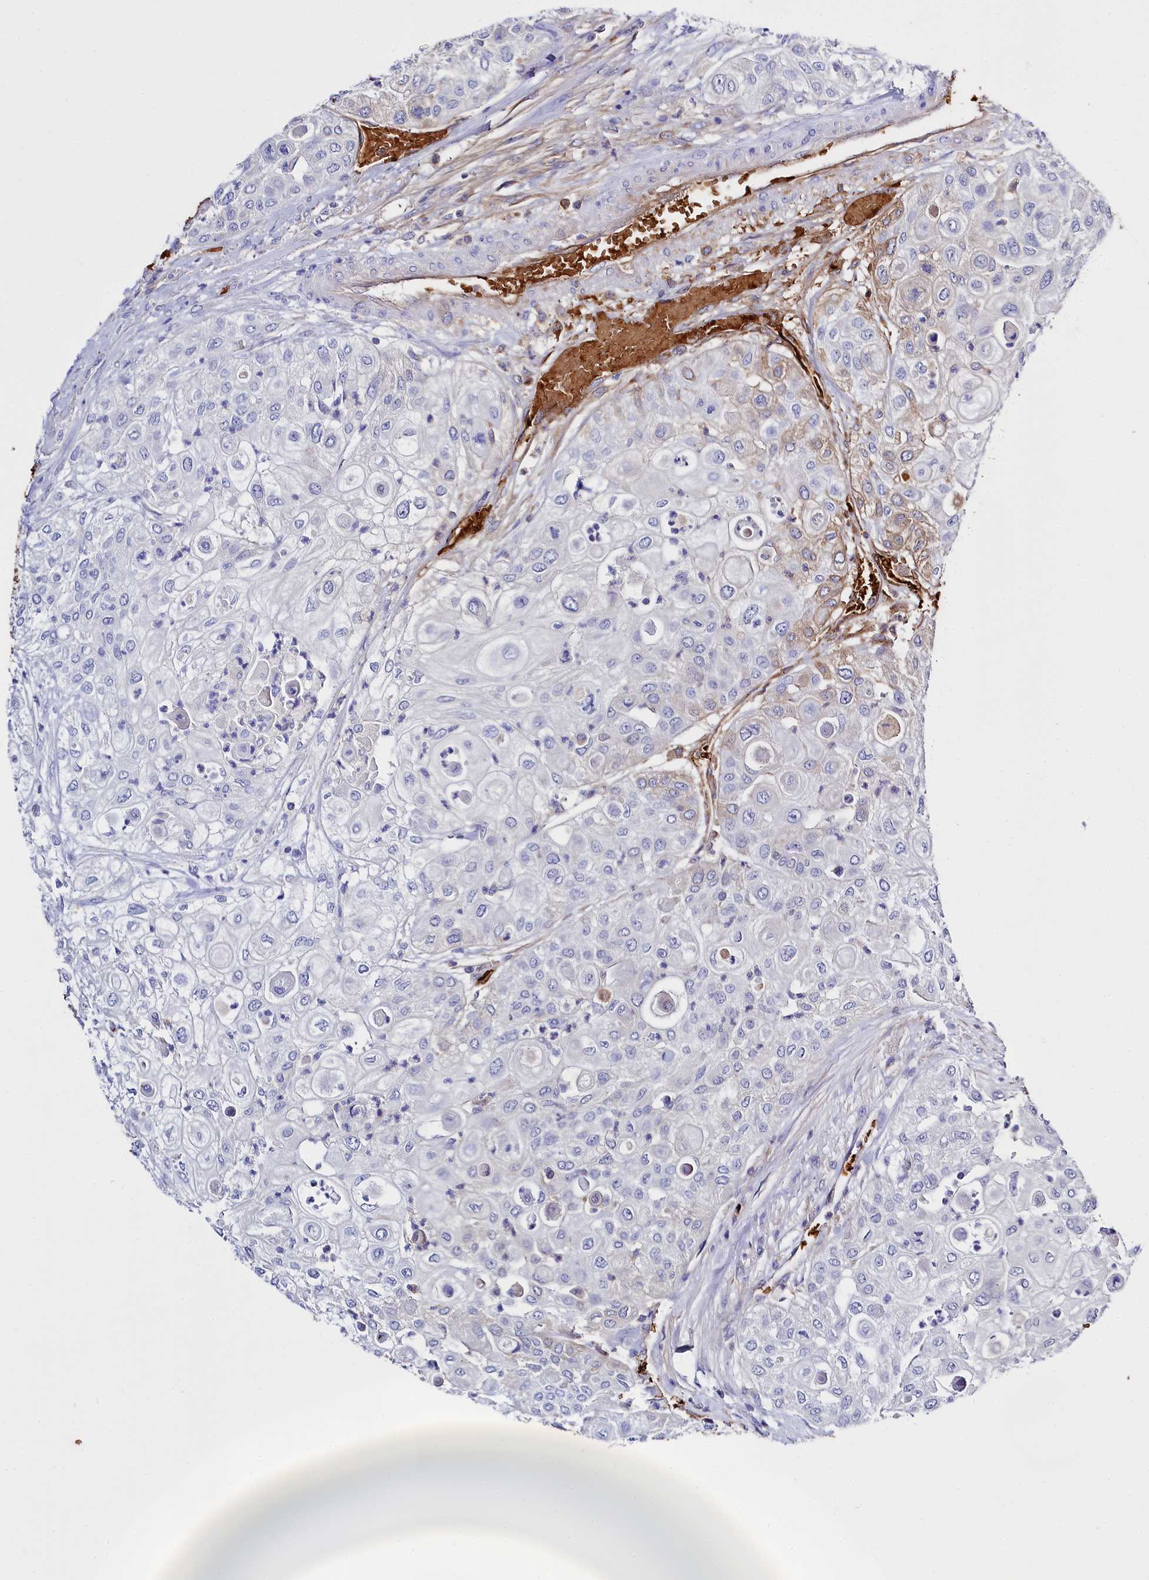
{"staining": {"intensity": "negative", "quantity": "none", "location": "none"}, "tissue": "urothelial cancer", "cell_type": "Tumor cells", "image_type": "cancer", "snomed": [{"axis": "morphology", "description": "Urothelial carcinoma, High grade"}, {"axis": "topography", "description": "Urinary bladder"}], "caption": "Immunohistochemistry micrograph of human urothelial carcinoma (high-grade) stained for a protein (brown), which demonstrates no positivity in tumor cells. Nuclei are stained in blue.", "gene": "RPUSD3", "patient": {"sex": "female", "age": 79}}